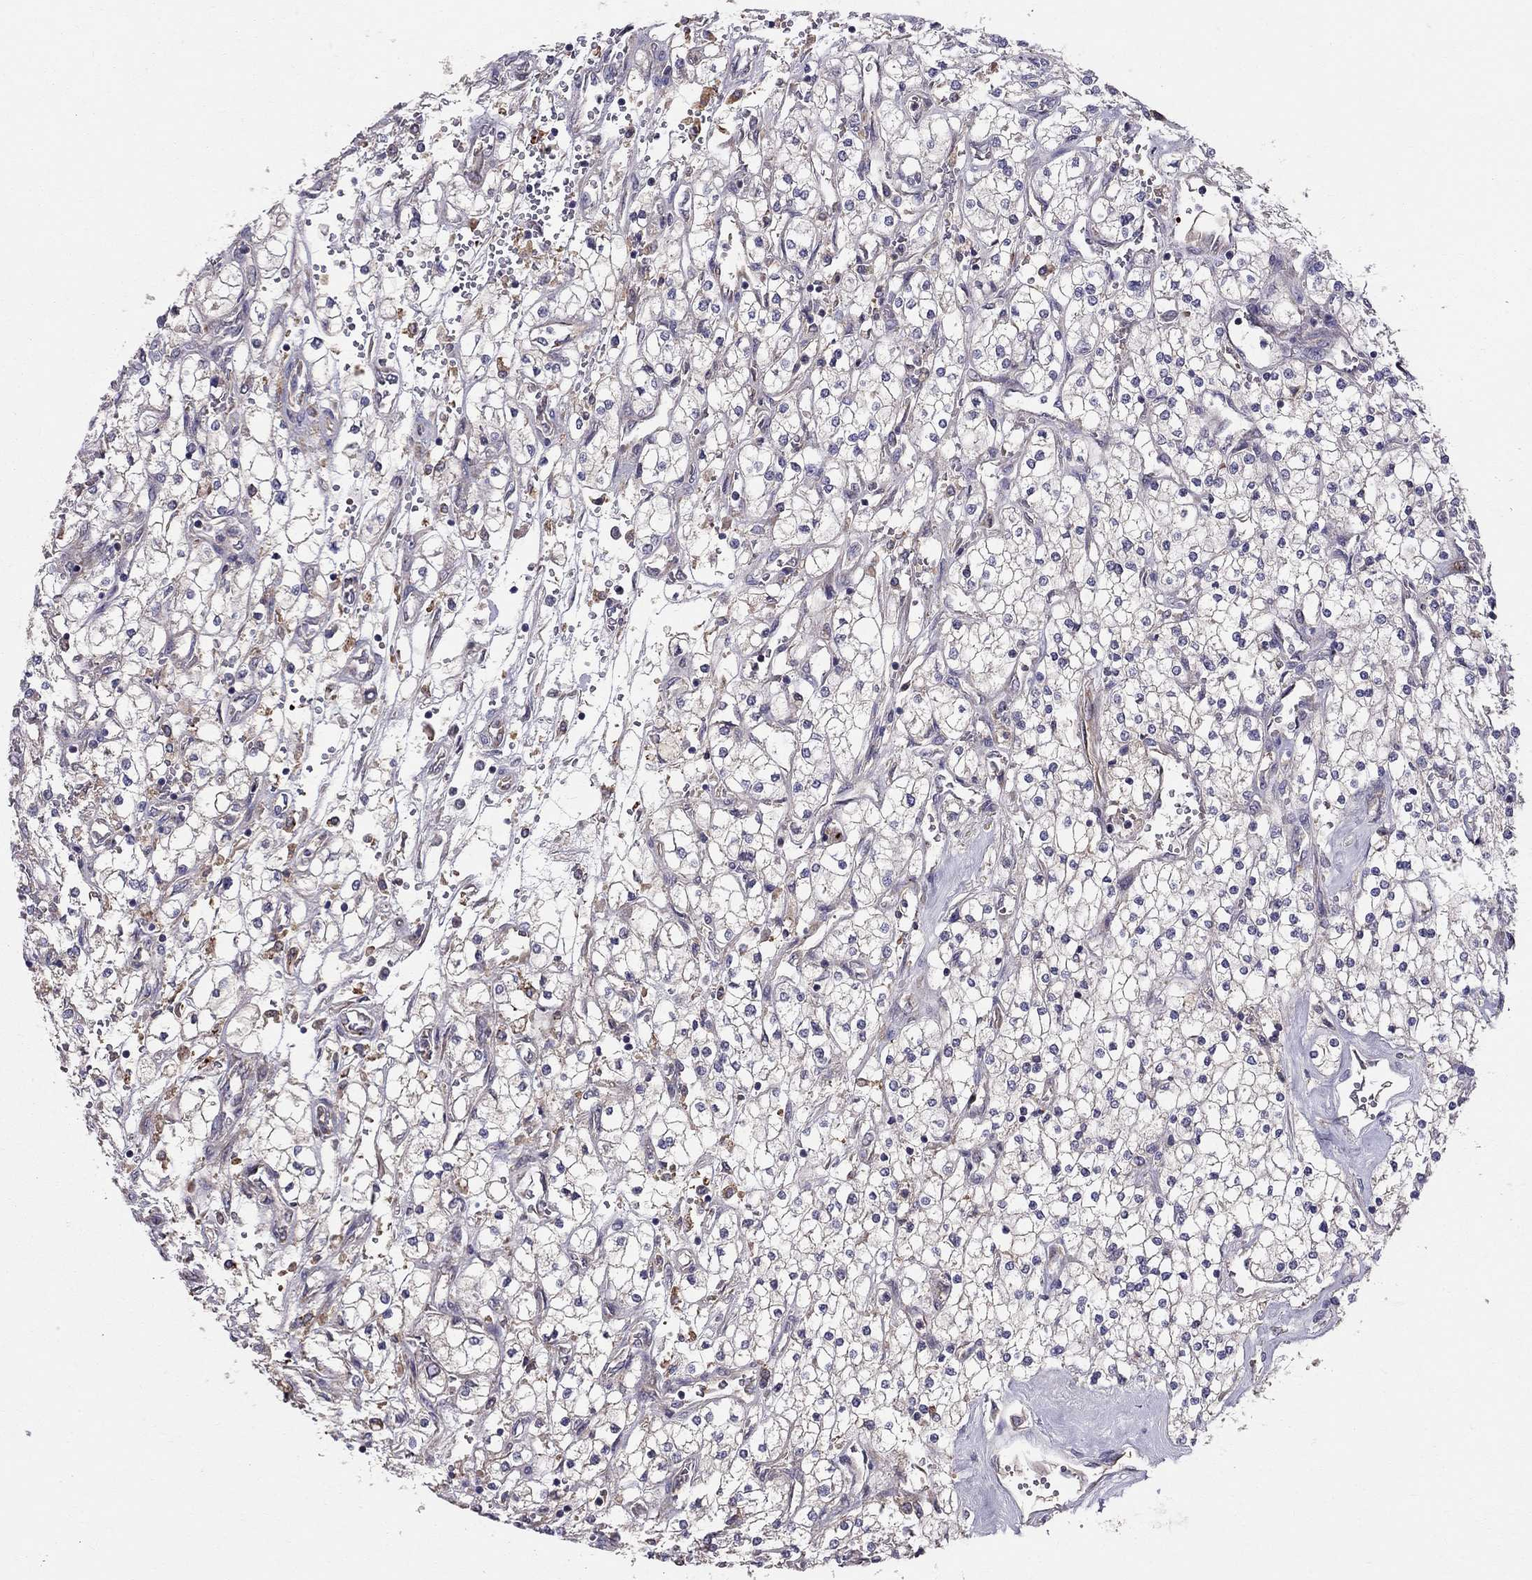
{"staining": {"intensity": "weak", "quantity": "25%-75%", "location": "cytoplasmic/membranous"}, "tissue": "renal cancer", "cell_type": "Tumor cells", "image_type": "cancer", "snomed": [{"axis": "morphology", "description": "Adenocarcinoma, NOS"}, {"axis": "topography", "description": "Kidney"}], "caption": "Weak cytoplasmic/membranous protein staining is appreciated in approximately 25%-75% of tumor cells in adenocarcinoma (renal).", "gene": "PIK3CG", "patient": {"sex": "male", "age": 80}}